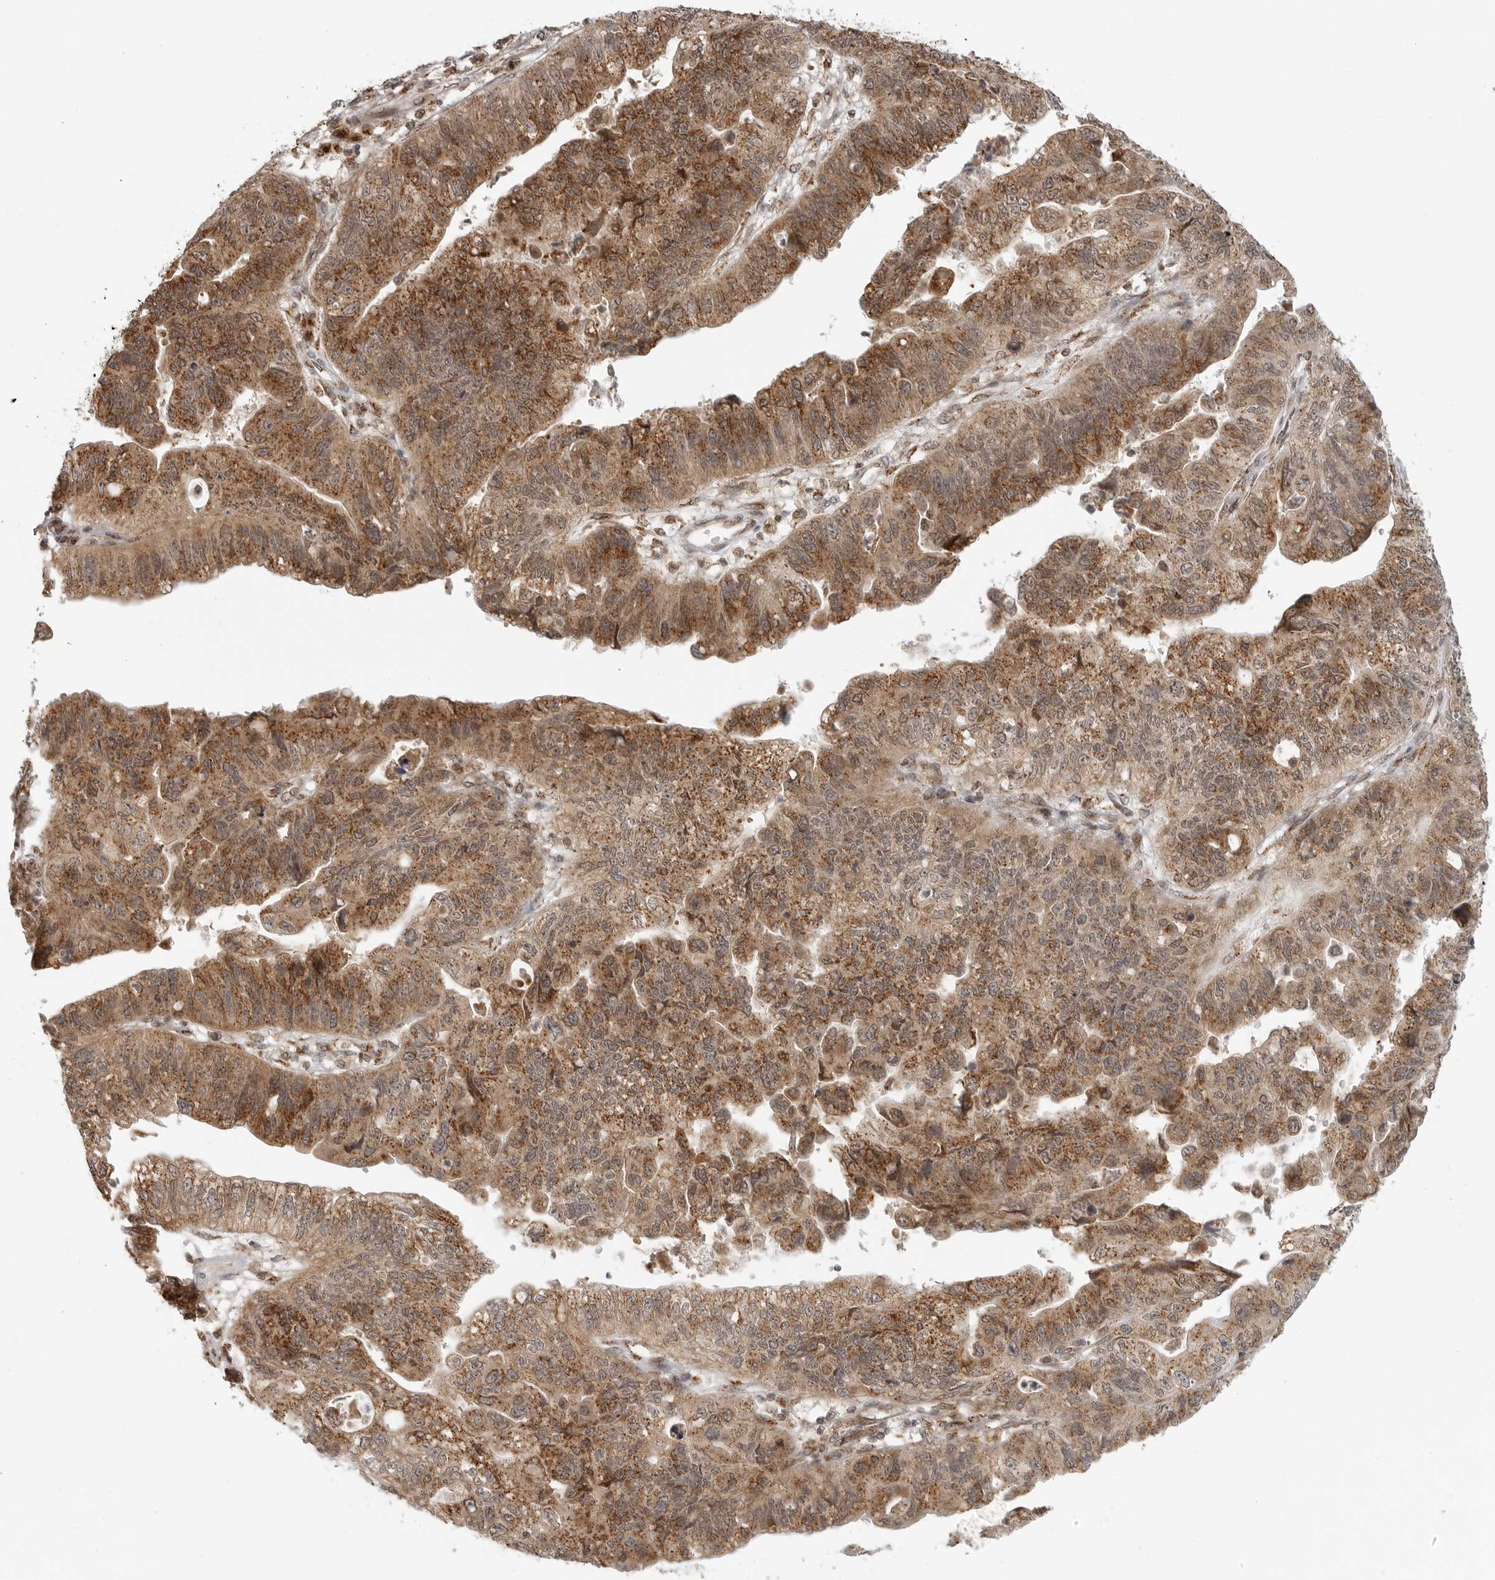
{"staining": {"intensity": "moderate", "quantity": ">75%", "location": "cytoplasmic/membranous"}, "tissue": "stomach cancer", "cell_type": "Tumor cells", "image_type": "cancer", "snomed": [{"axis": "morphology", "description": "Adenocarcinoma, NOS"}, {"axis": "topography", "description": "Stomach"}], "caption": "A high-resolution micrograph shows immunohistochemistry (IHC) staining of stomach cancer, which exhibits moderate cytoplasmic/membranous positivity in about >75% of tumor cells. The protein is stained brown, and the nuclei are stained in blue (DAB IHC with brightfield microscopy, high magnification).", "gene": "COPA", "patient": {"sex": "male", "age": 59}}